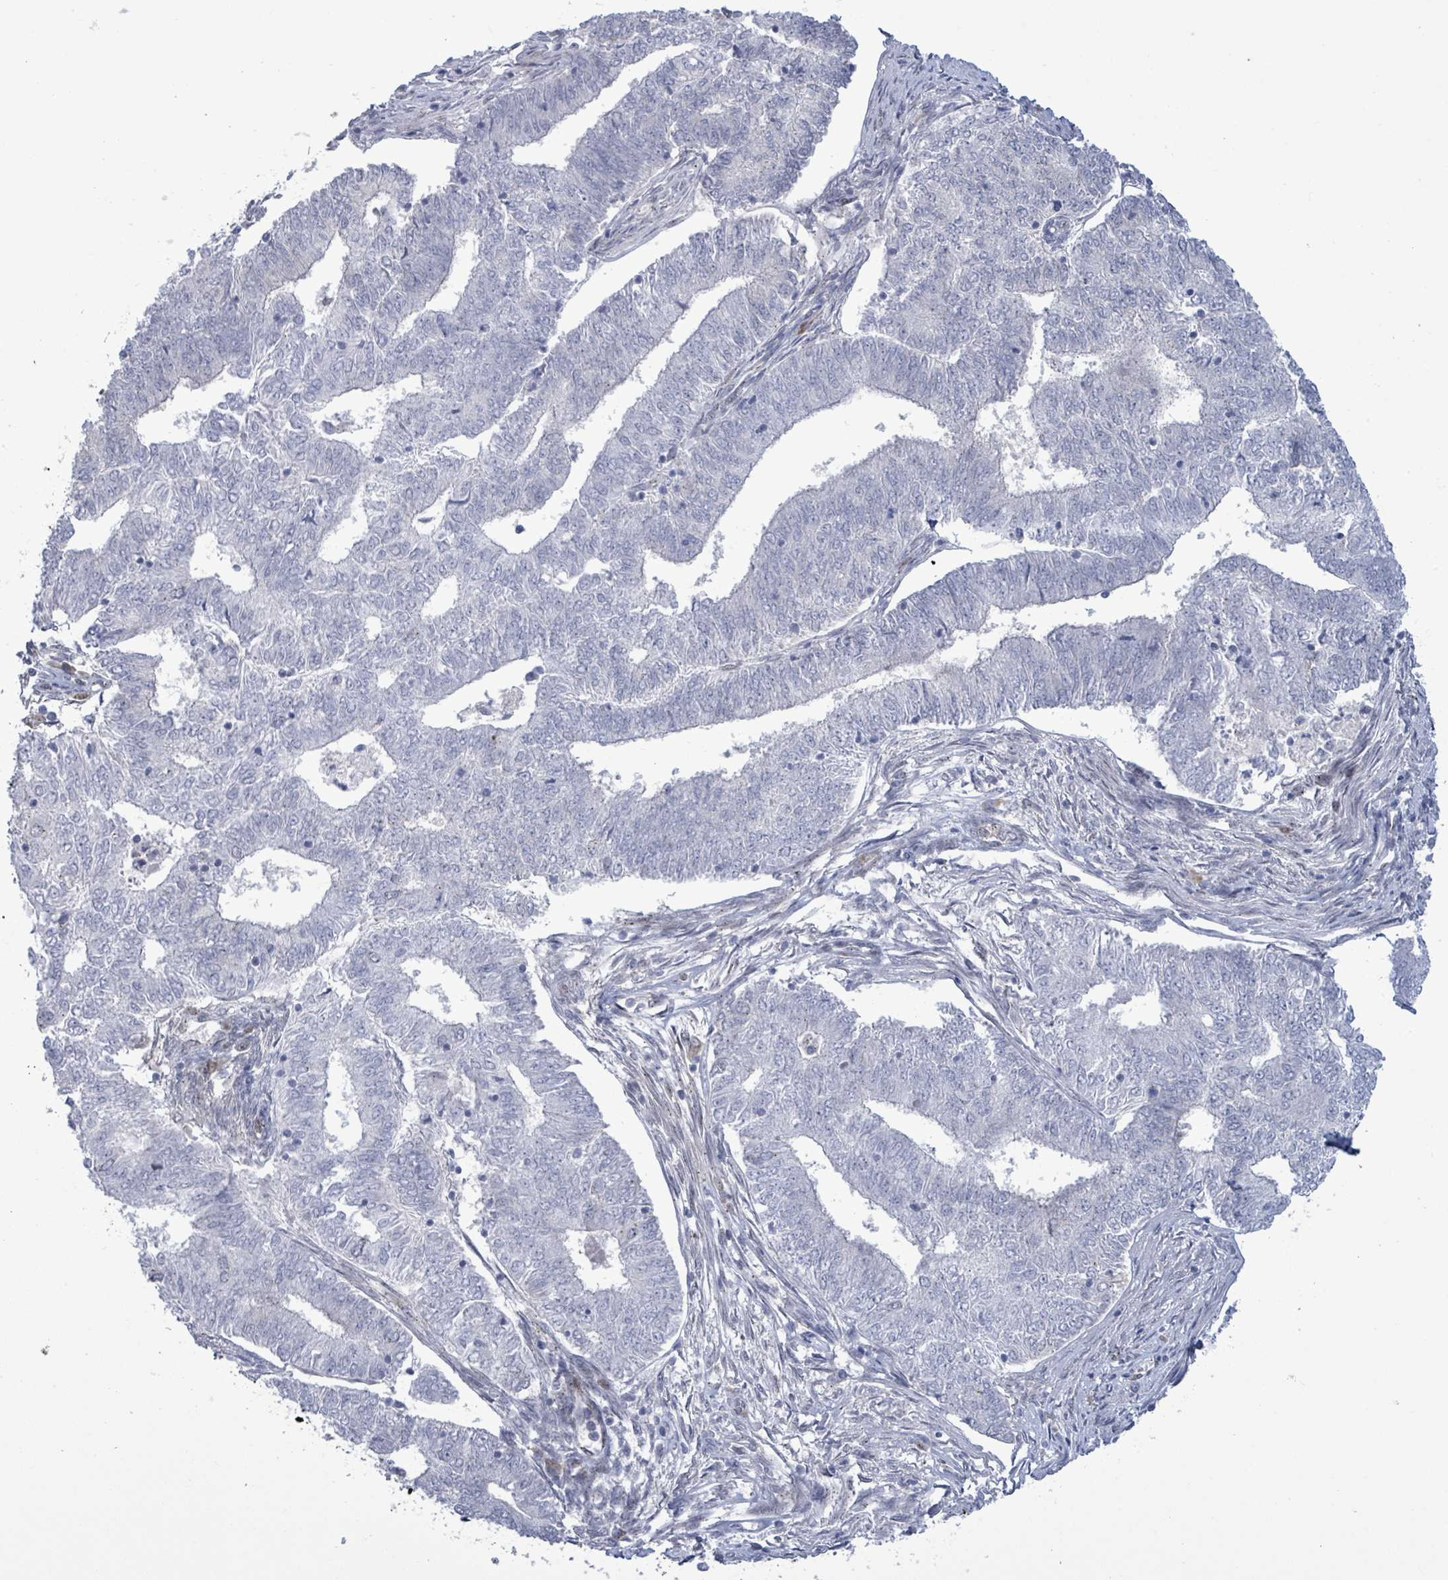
{"staining": {"intensity": "negative", "quantity": "none", "location": "none"}, "tissue": "endometrial cancer", "cell_type": "Tumor cells", "image_type": "cancer", "snomed": [{"axis": "morphology", "description": "Adenocarcinoma, NOS"}, {"axis": "topography", "description": "Endometrium"}], "caption": "There is no significant staining in tumor cells of endometrial cancer.", "gene": "TUSC1", "patient": {"sex": "female", "age": 62}}